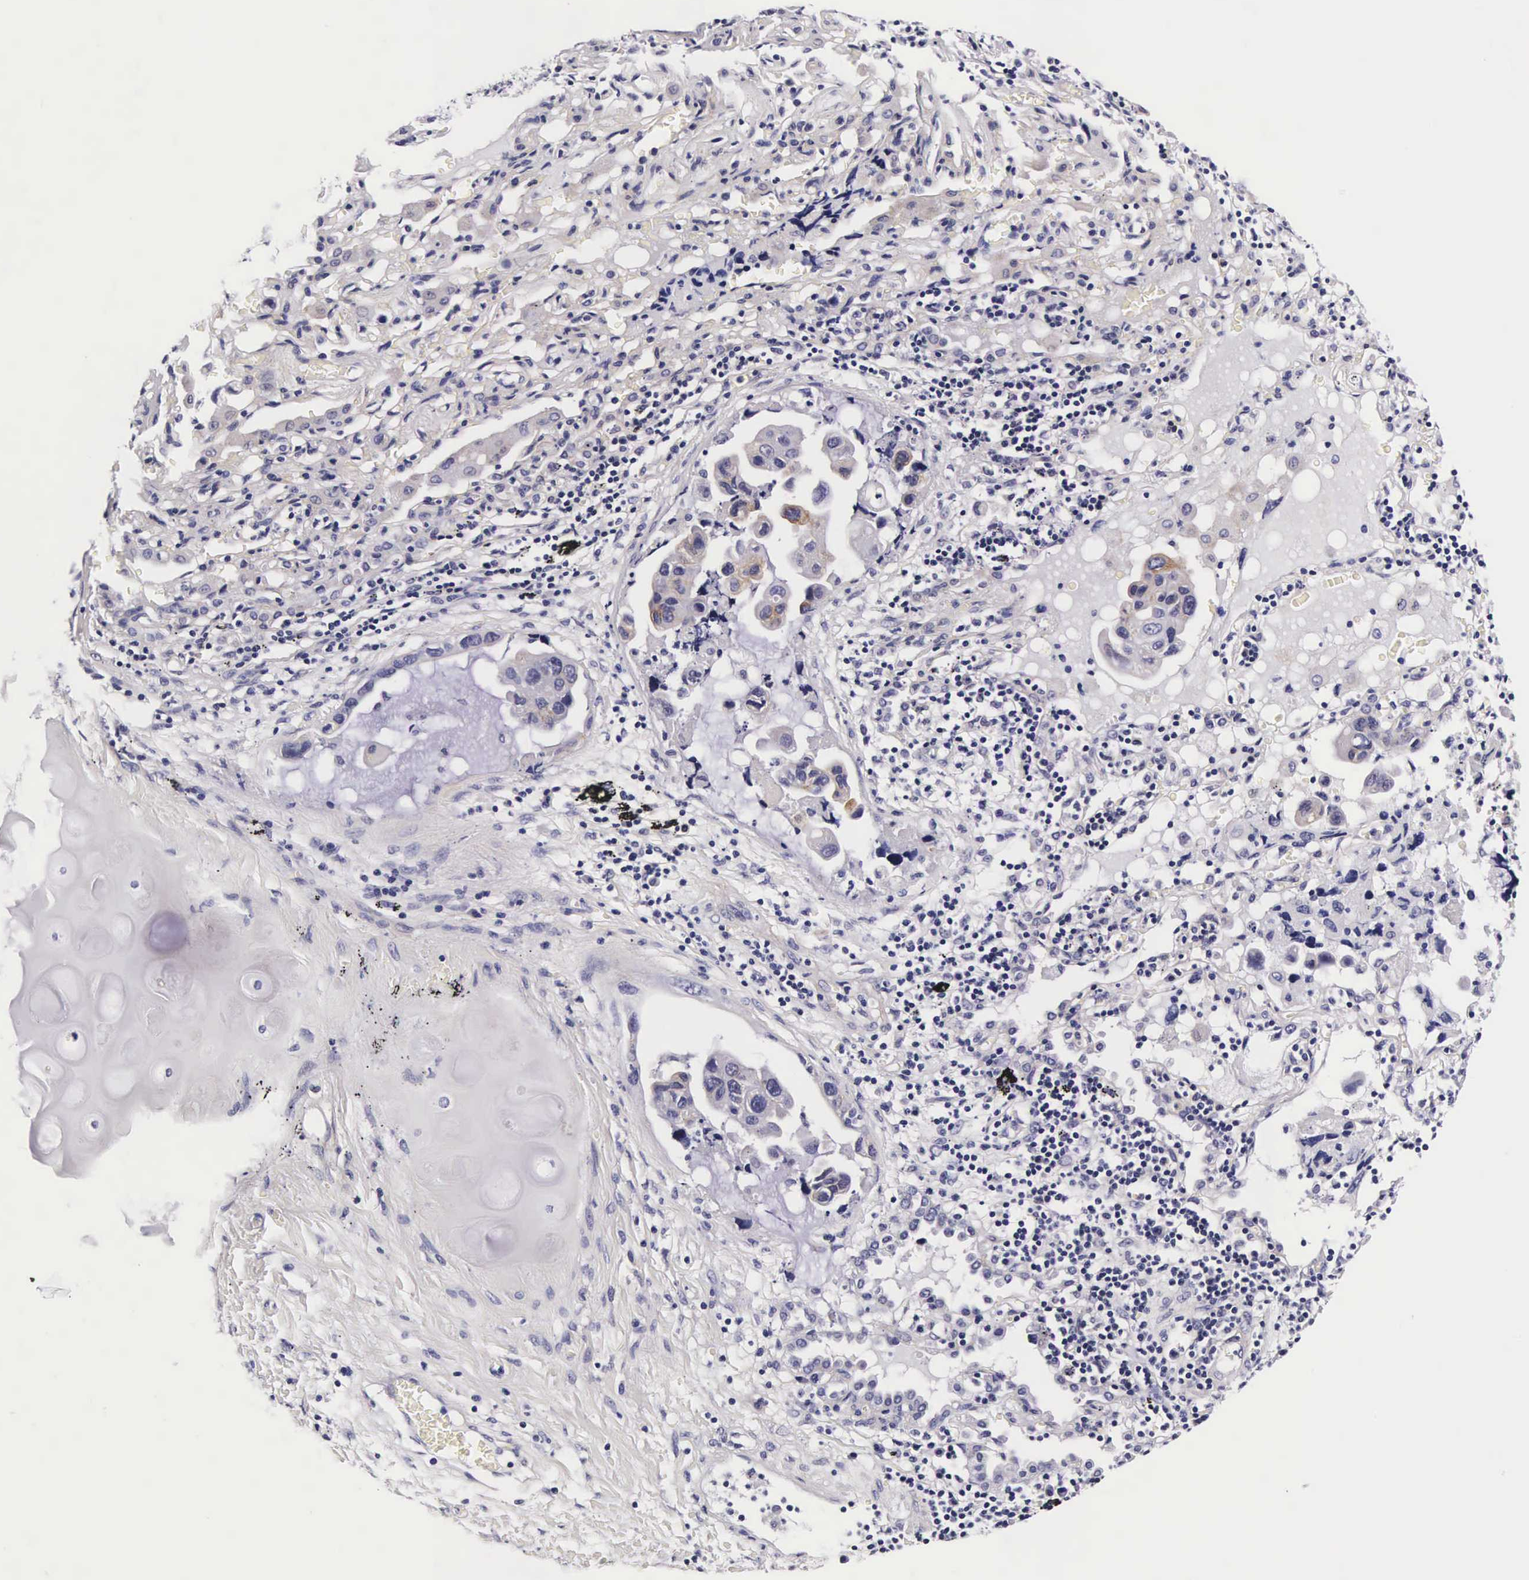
{"staining": {"intensity": "negative", "quantity": "none", "location": "none"}, "tissue": "lung cancer", "cell_type": "Tumor cells", "image_type": "cancer", "snomed": [{"axis": "morphology", "description": "Adenocarcinoma, NOS"}, {"axis": "topography", "description": "Lung"}], "caption": "Lung adenocarcinoma was stained to show a protein in brown. There is no significant expression in tumor cells.", "gene": "UPRT", "patient": {"sex": "male", "age": 64}}